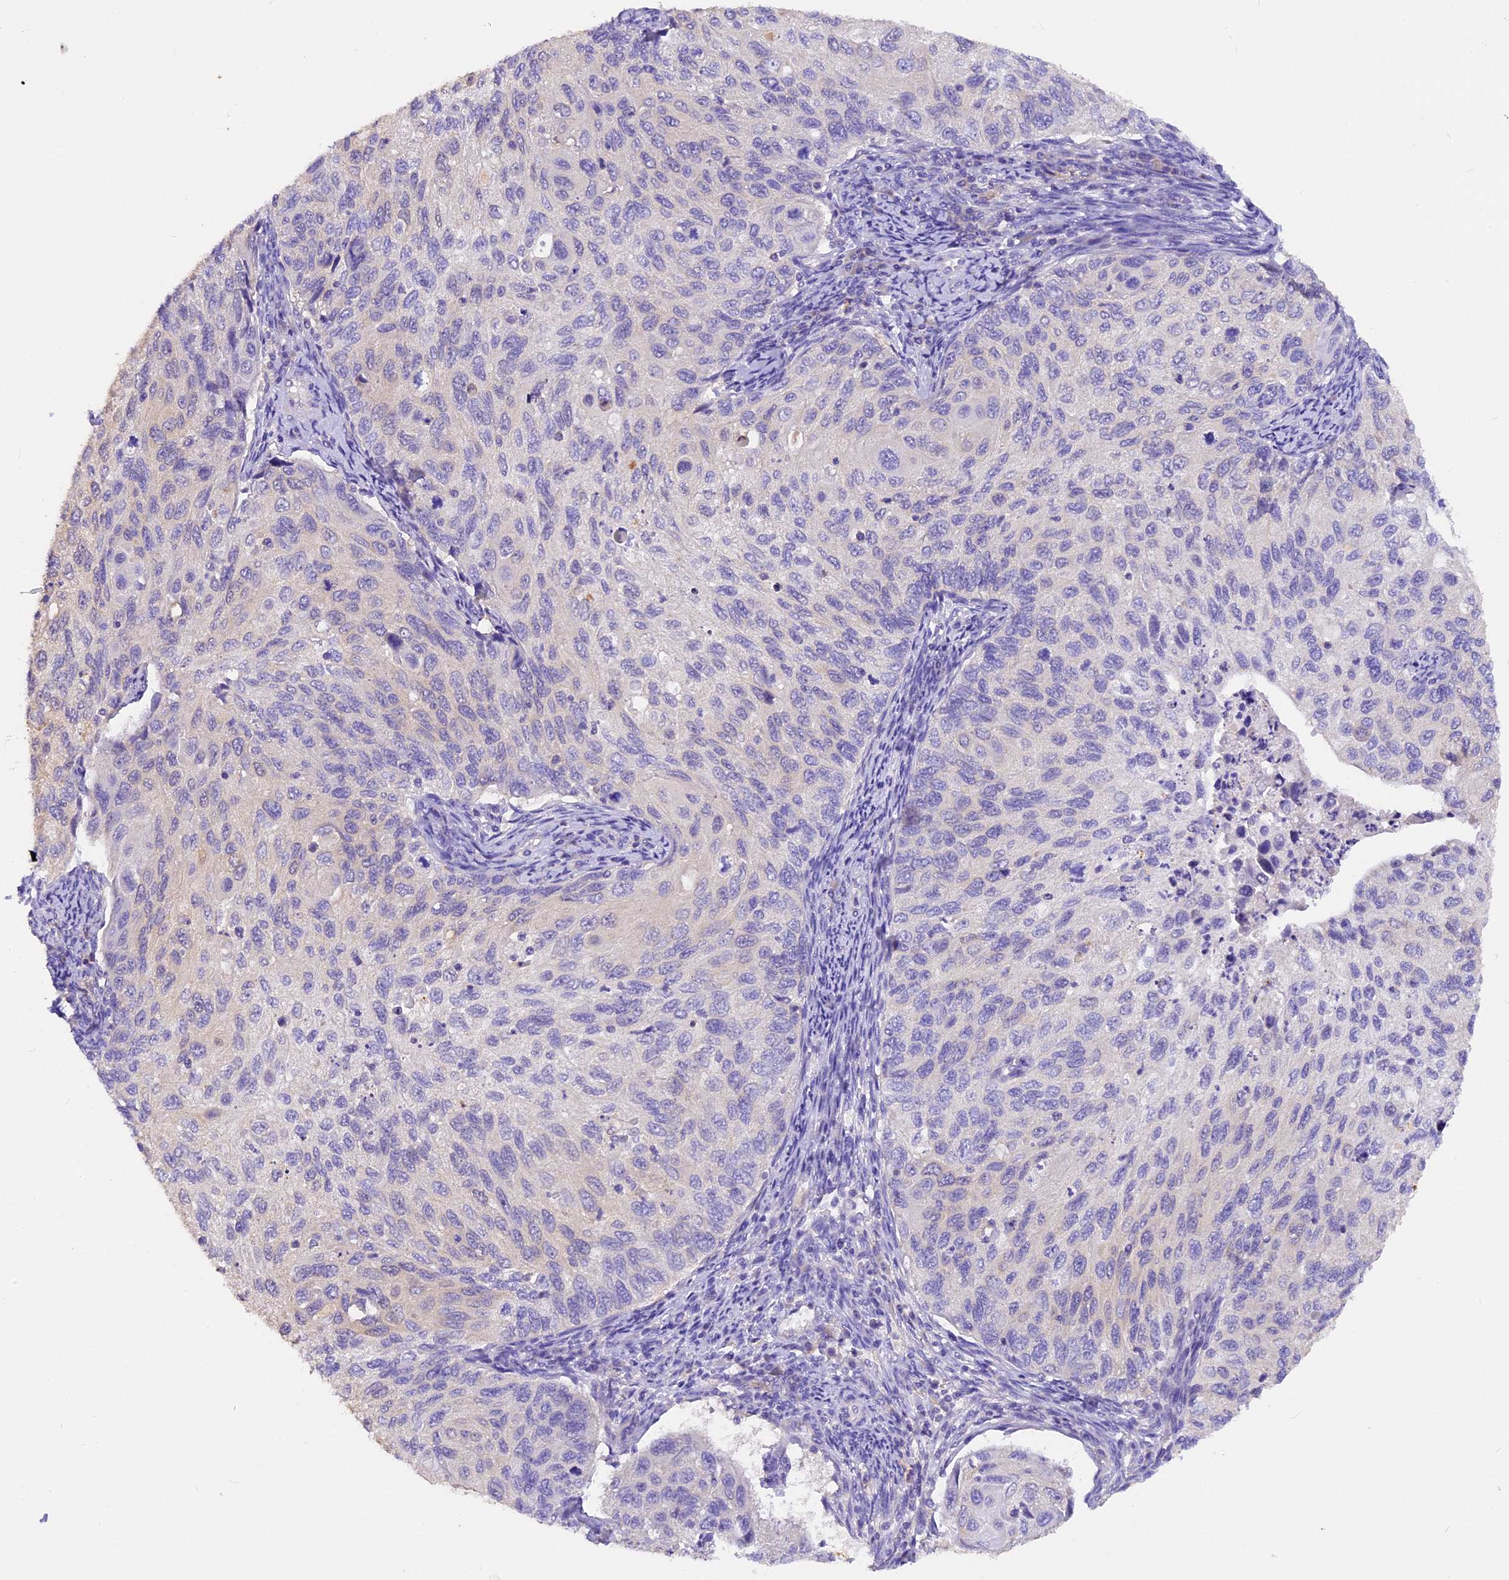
{"staining": {"intensity": "negative", "quantity": "none", "location": "none"}, "tissue": "cervical cancer", "cell_type": "Tumor cells", "image_type": "cancer", "snomed": [{"axis": "morphology", "description": "Squamous cell carcinoma, NOS"}, {"axis": "topography", "description": "Cervix"}], "caption": "High magnification brightfield microscopy of cervical cancer (squamous cell carcinoma) stained with DAB (brown) and counterstained with hematoxylin (blue): tumor cells show no significant positivity.", "gene": "AP3B2", "patient": {"sex": "female", "age": 70}}